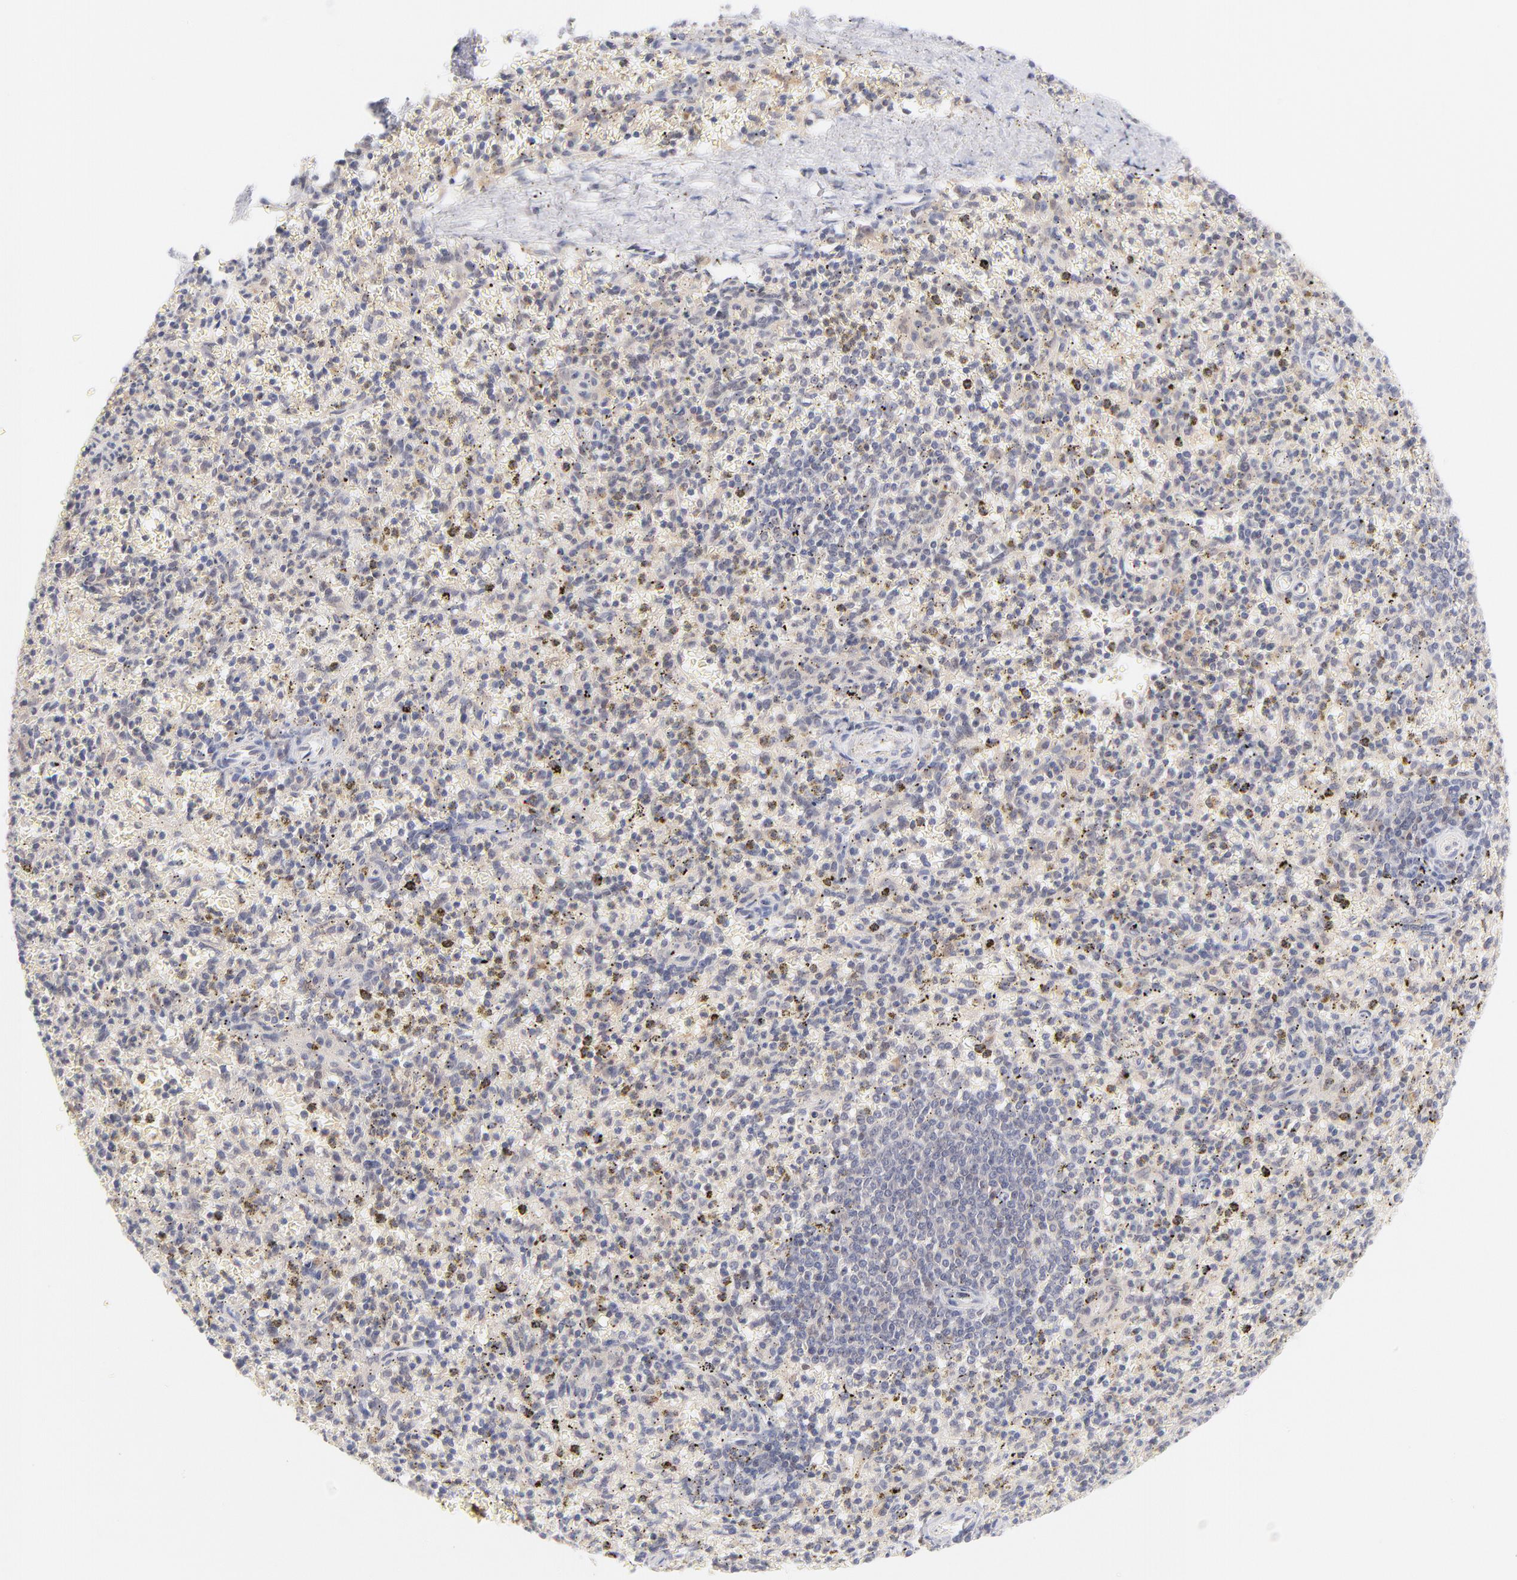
{"staining": {"intensity": "weak", "quantity": "<25%", "location": "cytoplasmic/membranous"}, "tissue": "spleen", "cell_type": "Cells in red pulp", "image_type": "normal", "snomed": [{"axis": "morphology", "description": "Normal tissue, NOS"}, {"axis": "topography", "description": "Spleen"}], "caption": "A histopathology image of spleen stained for a protein exhibits no brown staining in cells in red pulp.", "gene": "CASP6", "patient": {"sex": "male", "age": 72}}